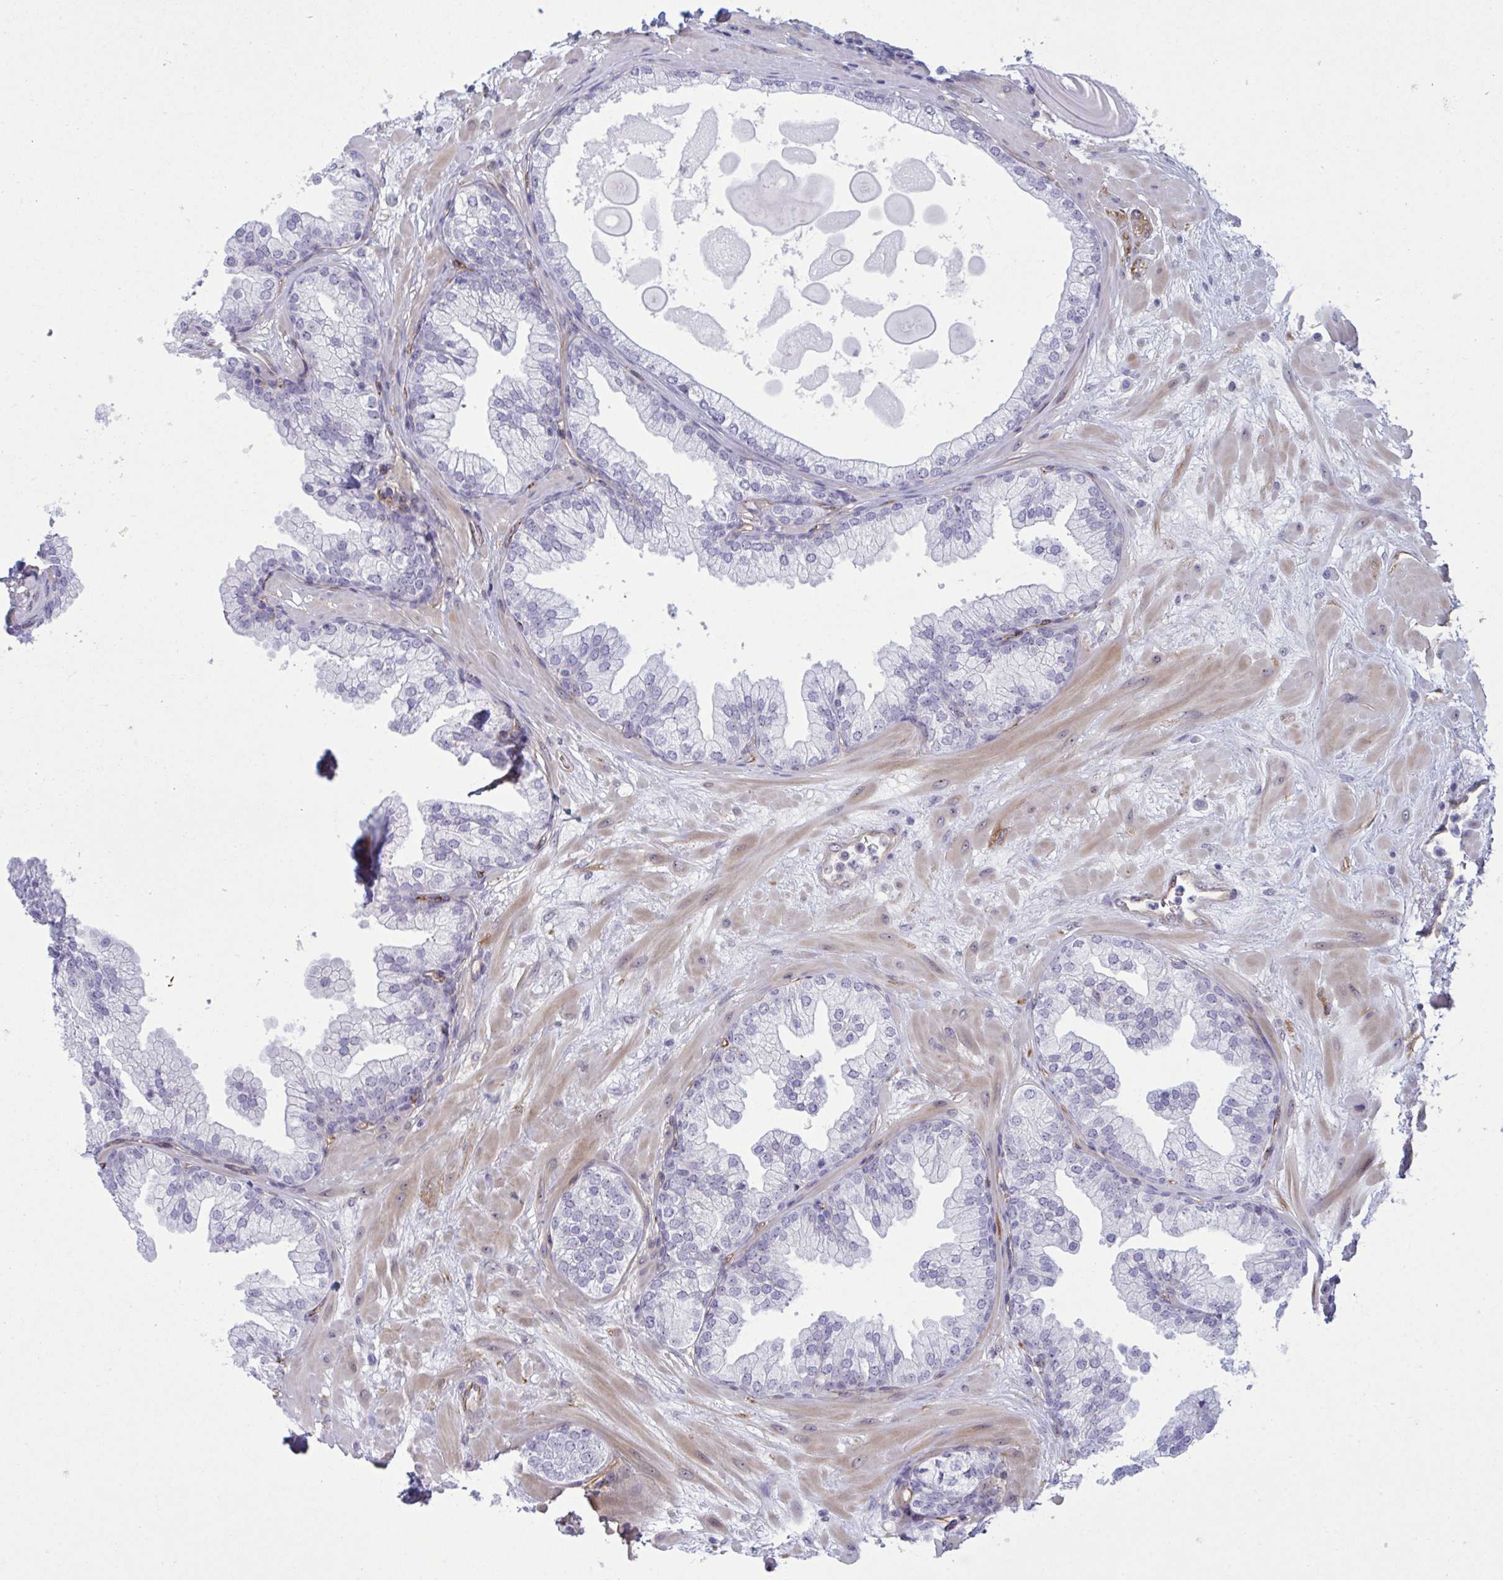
{"staining": {"intensity": "negative", "quantity": "none", "location": "none"}, "tissue": "prostate", "cell_type": "Glandular cells", "image_type": "normal", "snomed": [{"axis": "morphology", "description": "Normal tissue, NOS"}, {"axis": "topography", "description": "Prostate"}, {"axis": "topography", "description": "Peripheral nerve tissue"}], "caption": "Glandular cells show no significant protein staining in benign prostate. (DAB IHC, high magnification).", "gene": "PRRT4", "patient": {"sex": "male", "age": 61}}